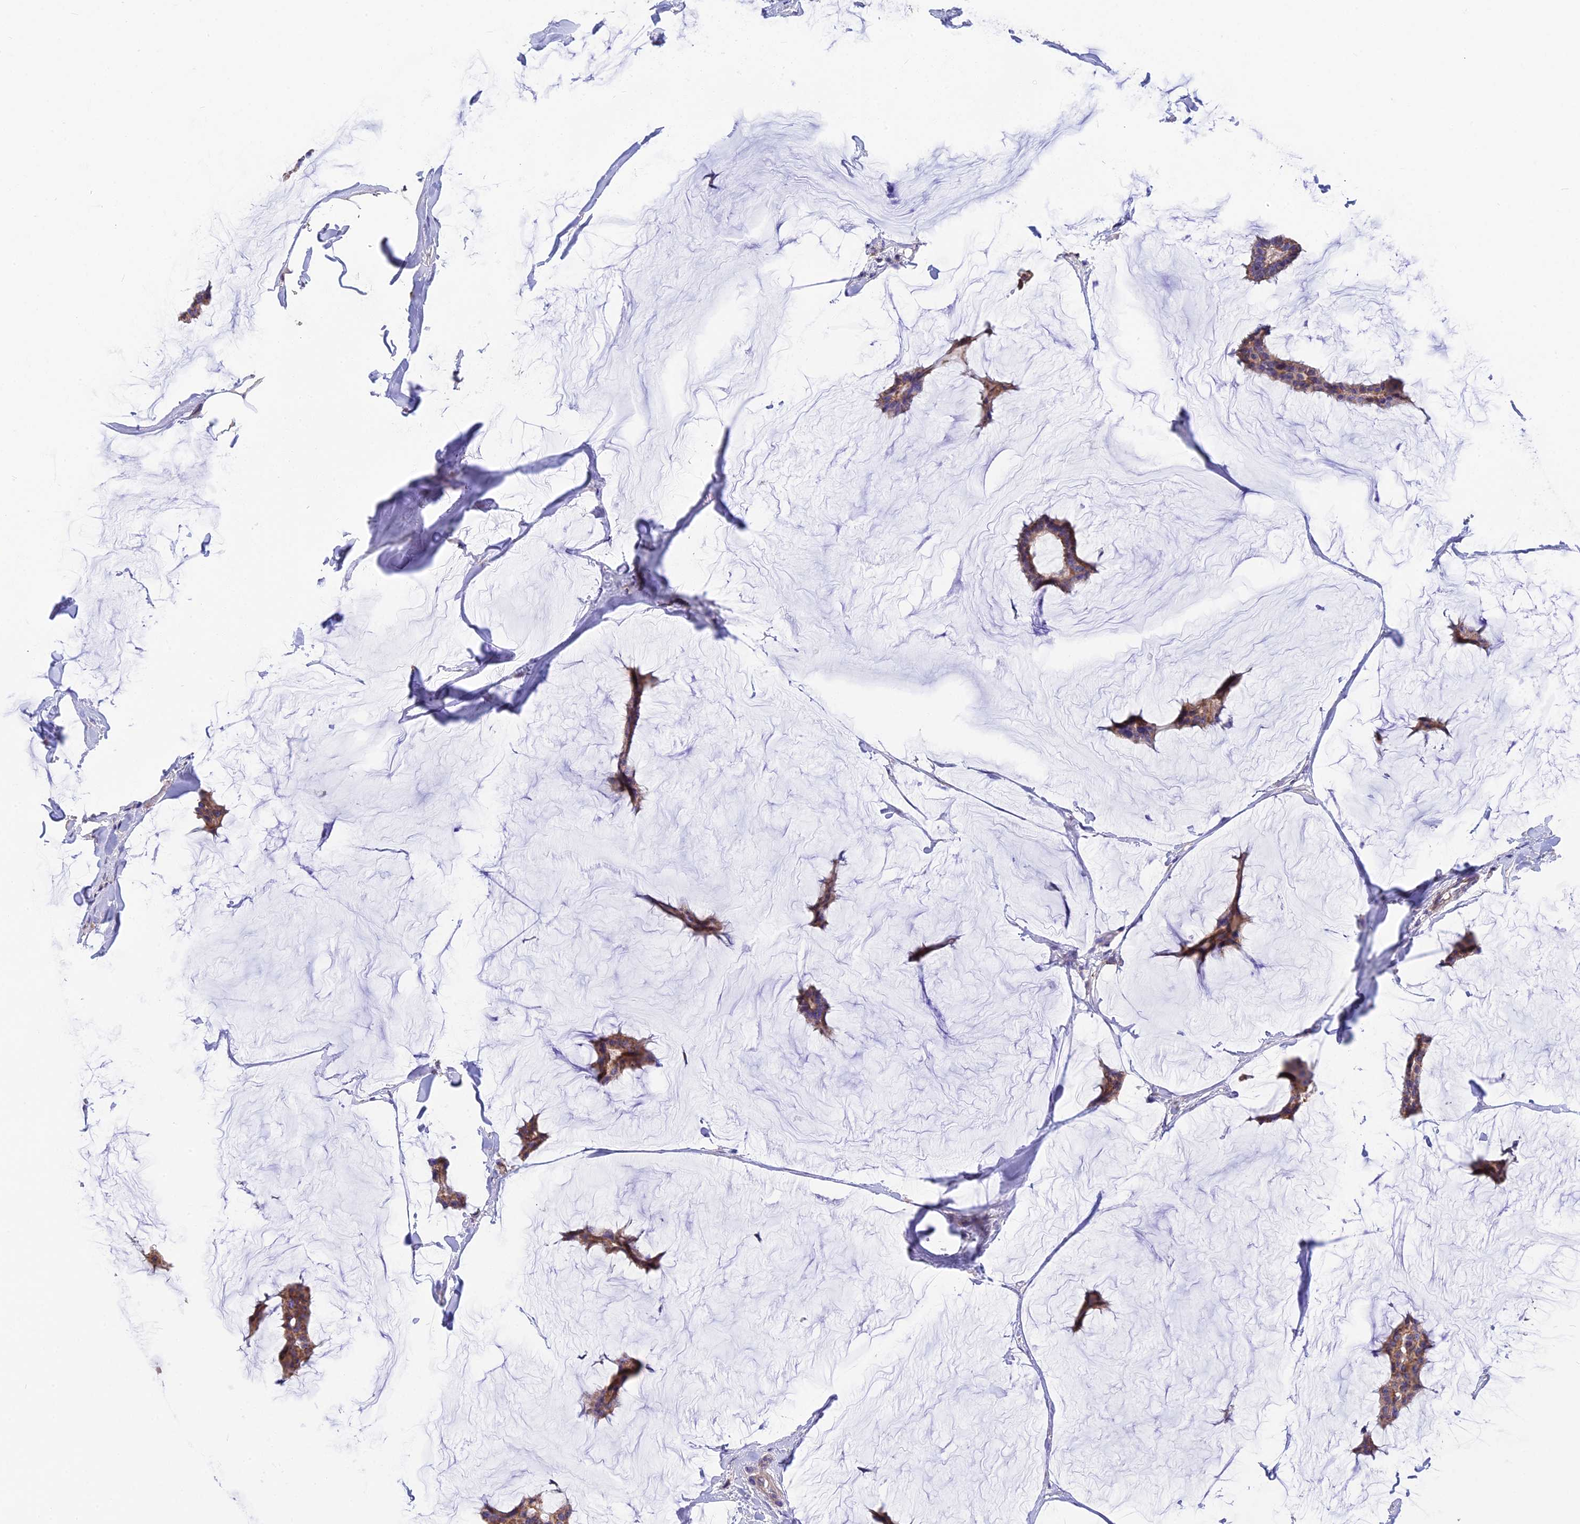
{"staining": {"intensity": "moderate", "quantity": ">75%", "location": "cytoplasmic/membranous"}, "tissue": "breast cancer", "cell_type": "Tumor cells", "image_type": "cancer", "snomed": [{"axis": "morphology", "description": "Duct carcinoma"}, {"axis": "topography", "description": "Breast"}], "caption": "A brown stain labels moderate cytoplasmic/membranous expression of a protein in human breast intraductal carcinoma tumor cells. The protein of interest is stained brown, and the nuclei are stained in blue (DAB (3,3'-diaminobenzidine) IHC with brightfield microscopy, high magnification).", "gene": "CYP2U1", "patient": {"sex": "female", "age": 93}}